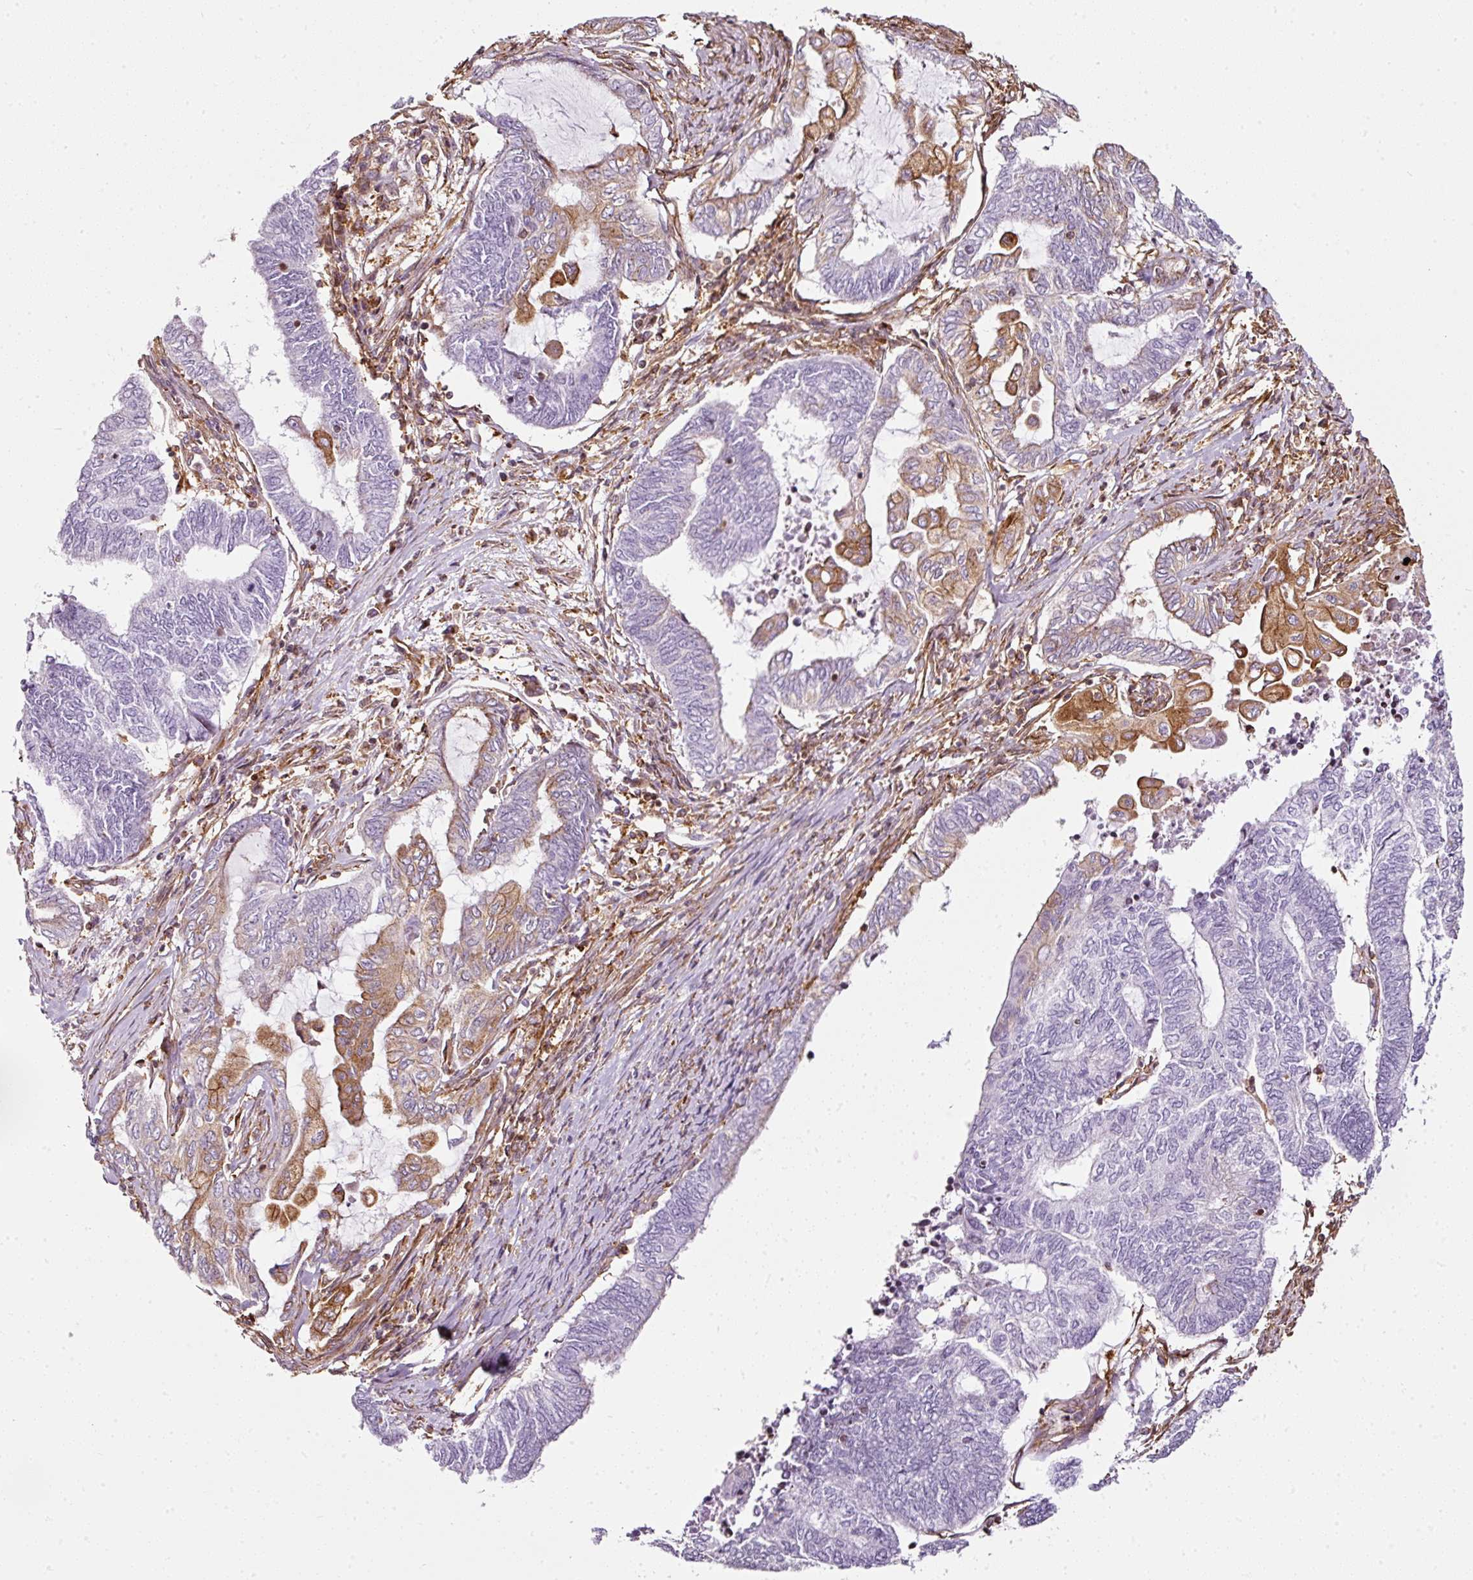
{"staining": {"intensity": "moderate", "quantity": "<25%", "location": "cytoplasmic/membranous"}, "tissue": "endometrial cancer", "cell_type": "Tumor cells", "image_type": "cancer", "snomed": [{"axis": "morphology", "description": "Adenocarcinoma, NOS"}, {"axis": "topography", "description": "Uterus"}, {"axis": "topography", "description": "Endometrium"}], "caption": "Endometrial cancer (adenocarcinoma) stained for a protein (brown) reveals moderate cytoplasmic/membranous positive expression in approximately <25% of tumor cells.", "gene": "SCNM1", "patient": {"sex": "female", "age": 70}}